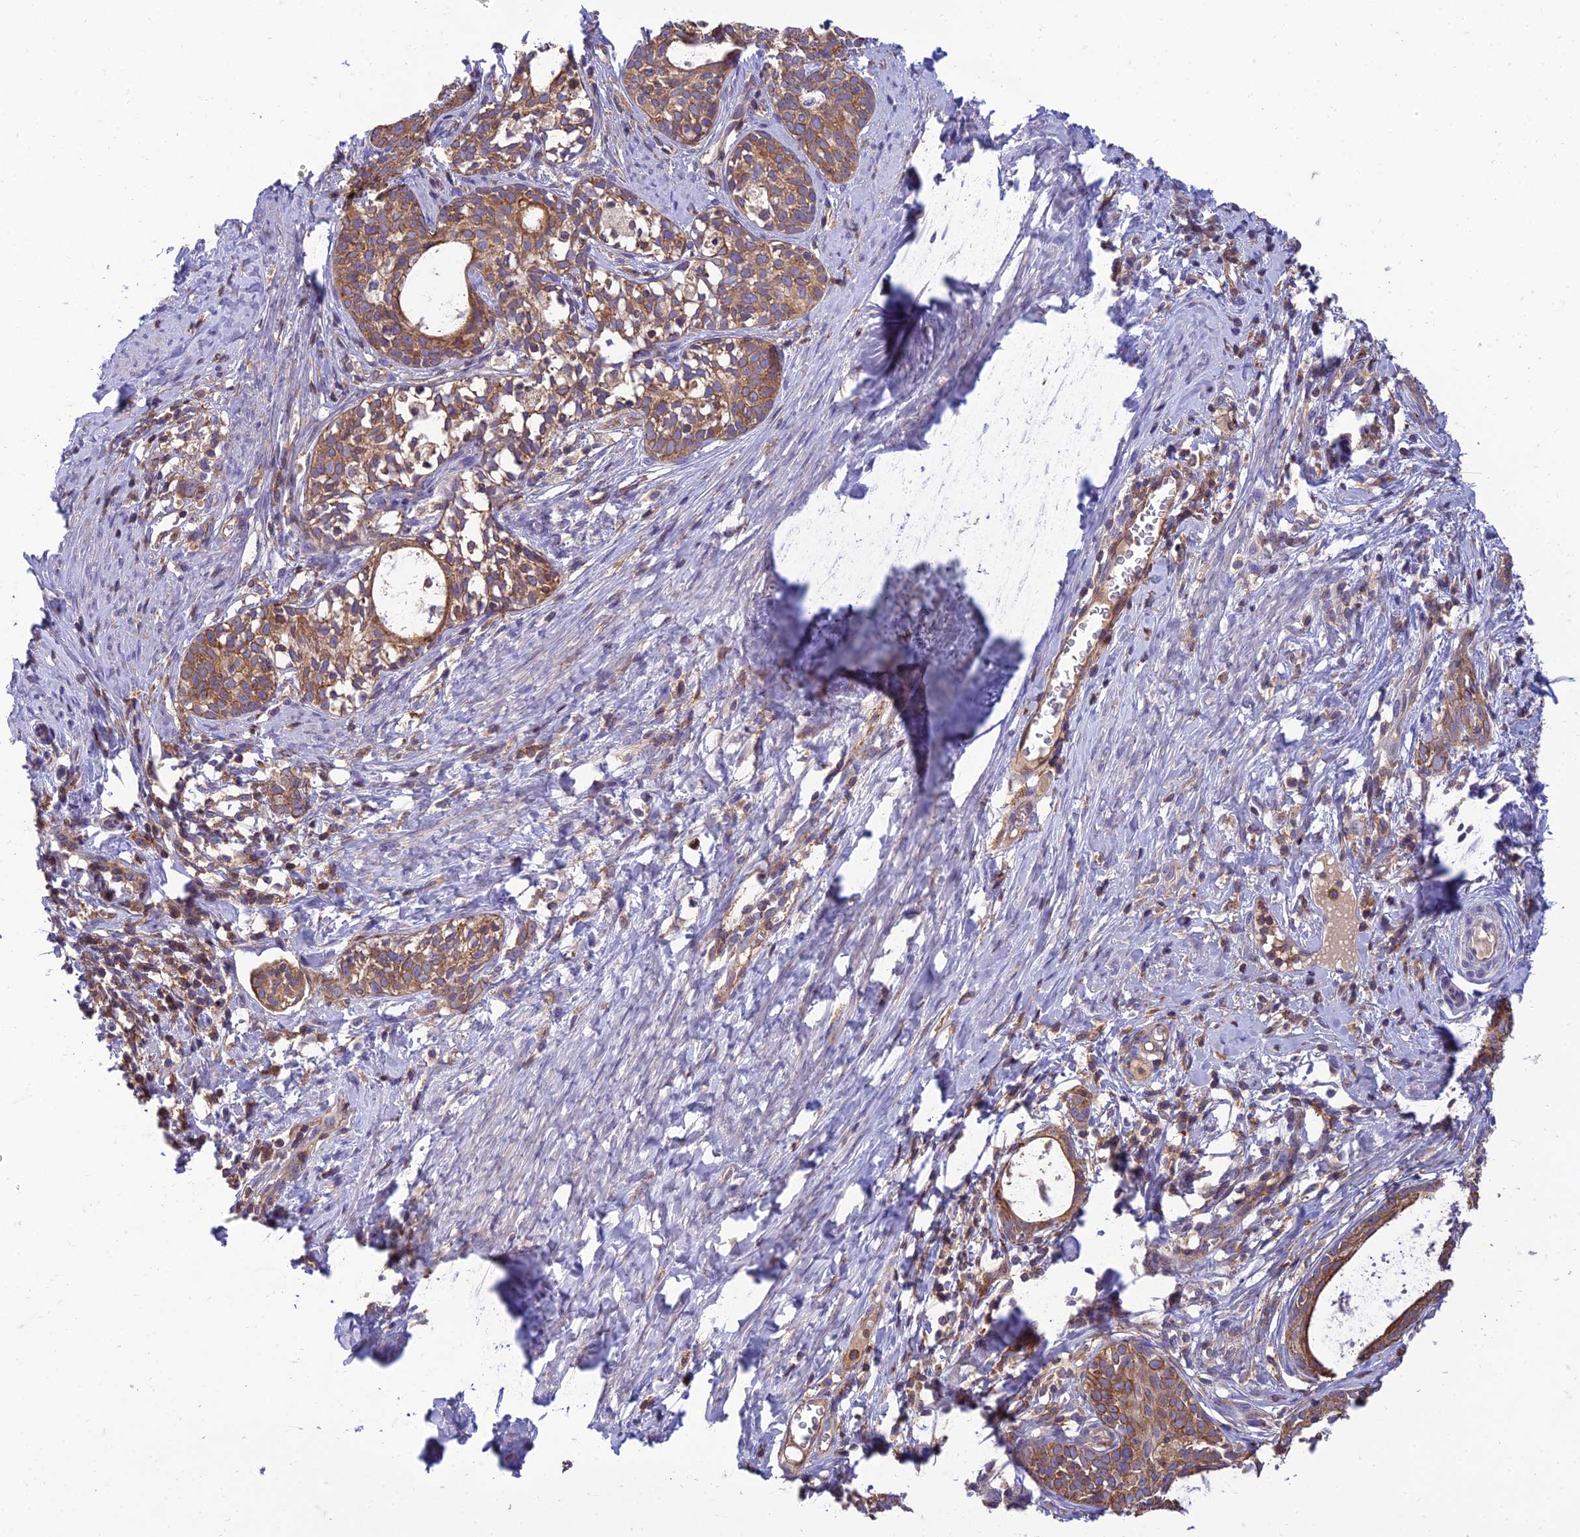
{"staining": {"intensity": "moderate", "quantity": ">75%", "location": "cytoplasmic/membranous"}, "tissue": "cervical cancer", "cell_type": "Tumor cells", "image_type": "cancer", "snomed": [{"axis": "morphology", "description": "Squamous cell carcinoma, NOS"}, {"axis": "topography", "description": "Cervix"}], "caption": "Moderate cytoplasmic/membranous protein positivity is identified in approximately >75% of tumor cells in cervical cancer (squamous cell carcinoma).", "gene": "IRAK3", "patient": {"sex": "female", "age": 52}}